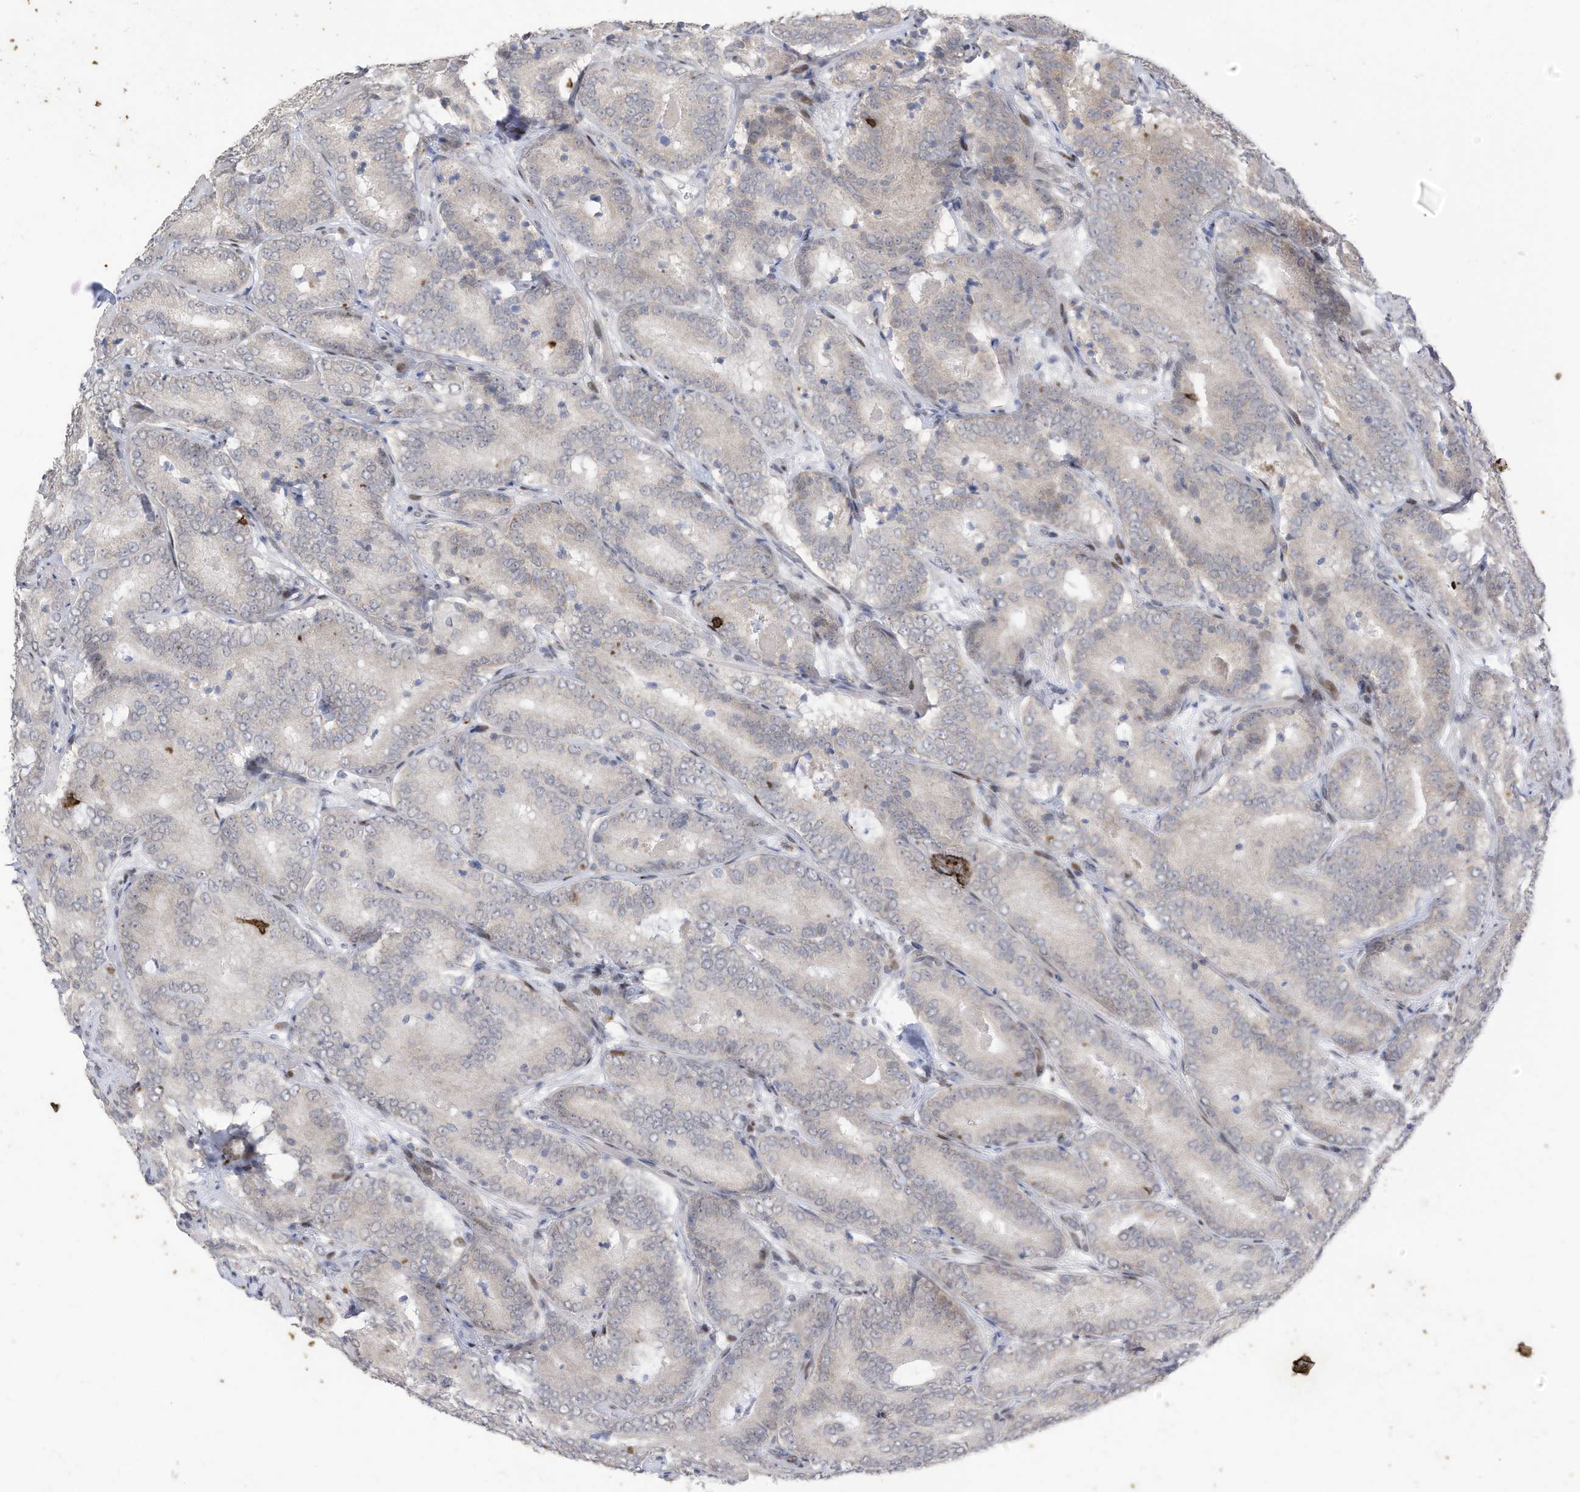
{"staining": {"intensity": "negative", "quantity": "none", "location": "none"}, "tissue": "prostate cancer", "cell_type": "Tumor cells", "image_type": "cancer", "snomed": [{"axis": "morphology", "description": "Adenocarcinoma, High grade"}, {"axis": "topography", "description": "Prostate"}], "caption": "Immunohistochemistry (IHC) histopathology image of neoplastic tissue: human prostate high-grade adenocarcinoma stained with DAB (3,3'-diaminobenzidine) exhibits no significant protein staining in tumor cells.", "gene": "RABL3", "patient": {"sex": "male", "age": 57}}